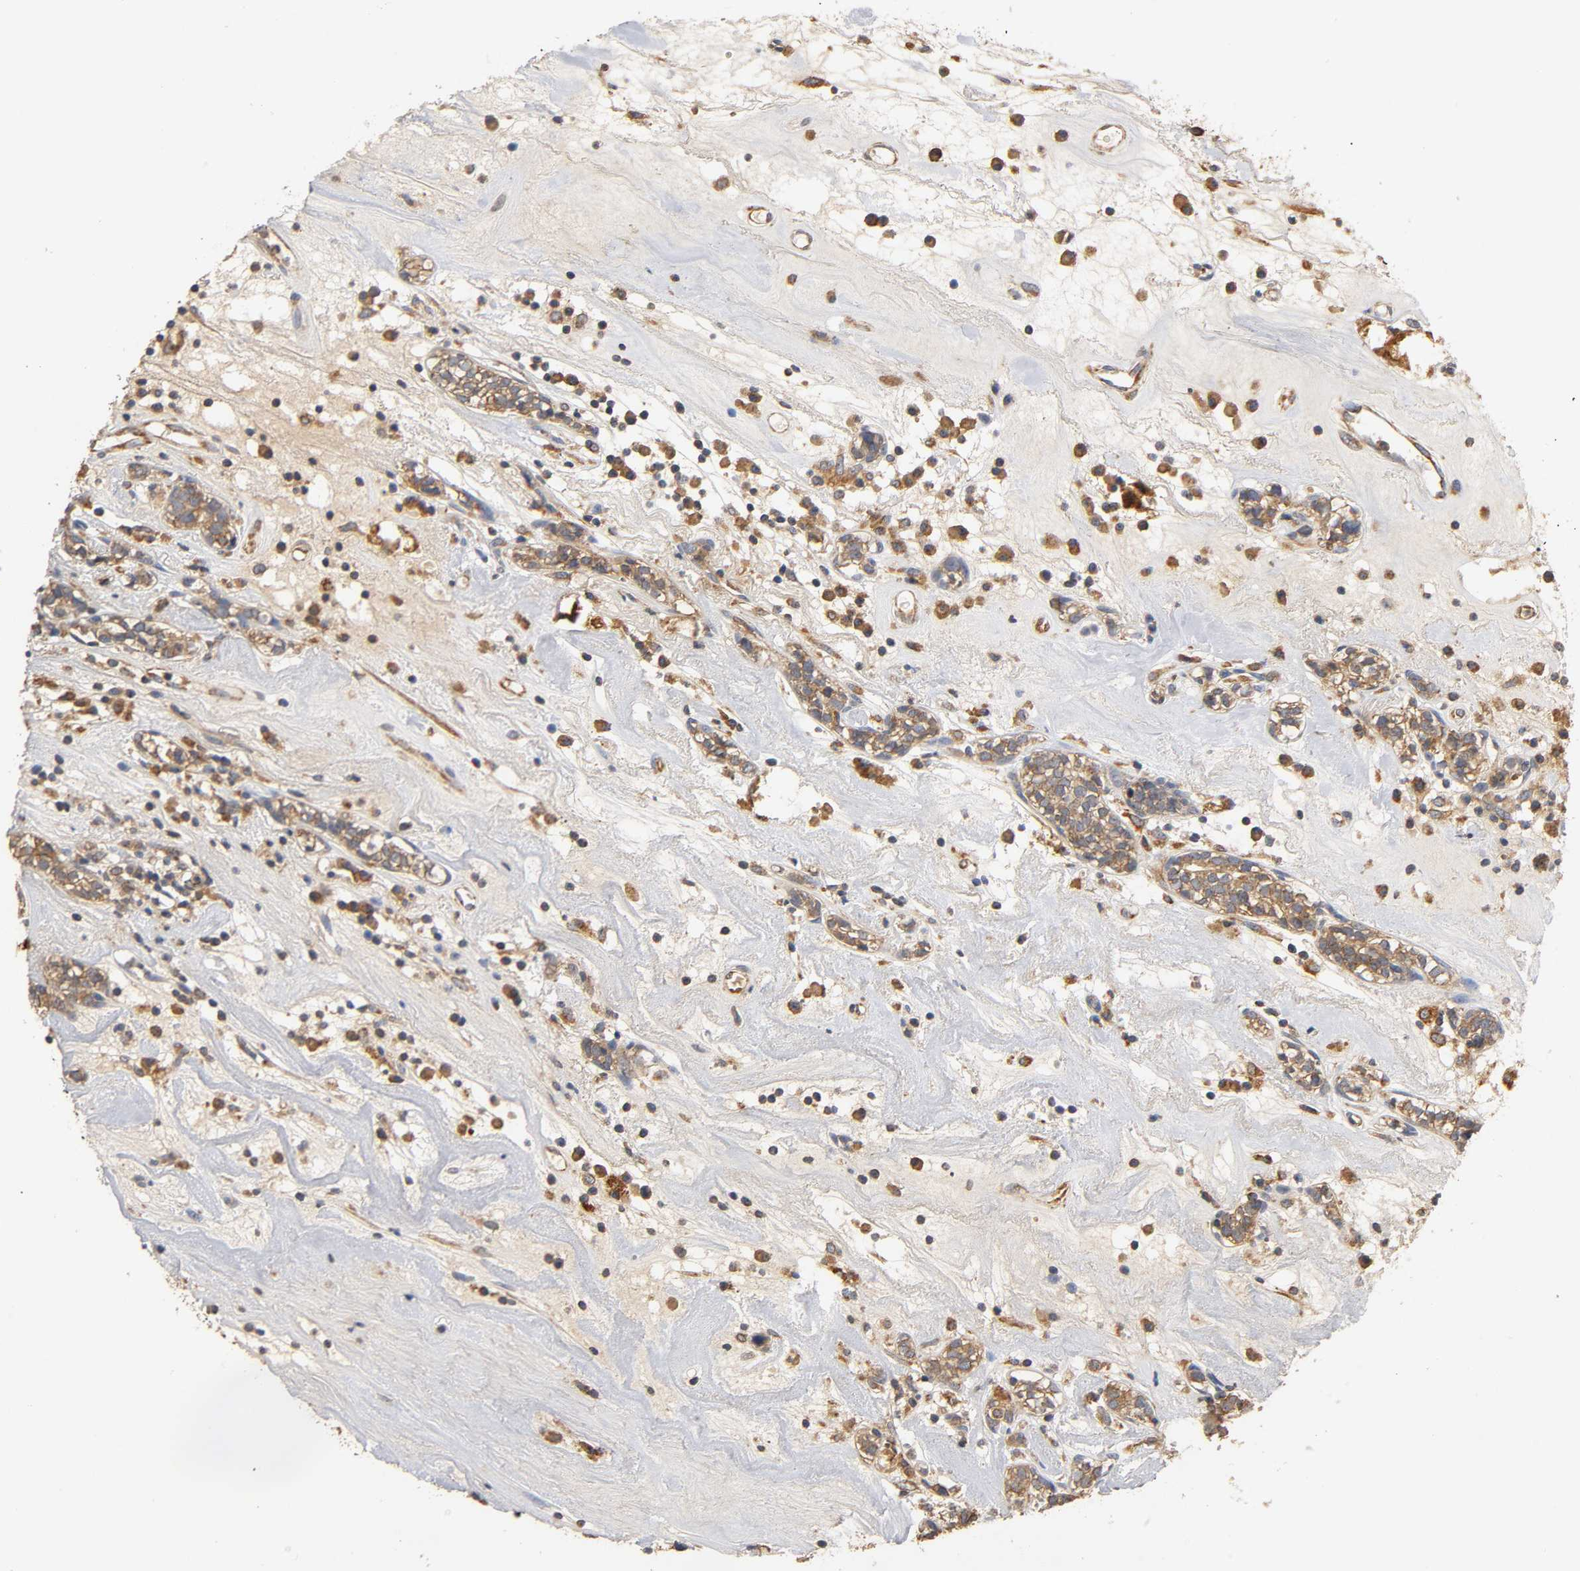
{"staining": {"intensity": "moderate", "quantity": ">75%", "location": "cytoplasmic/membranous"}, "tissue": "head and neck cancer", "cell_type": "Tumor cells", "image_type": "cancer", "snomed": [{"axis": "morphology", "description": "Adenocarcinoma, NOS"}, {"axis": "topography", "description": "Salivary gland"}, {"axis": "topography", "description": "Head-Neck"}], "caption": "This is a photomicrograph of IHC staining of head and neck cancer, which shows moderate expression in the cytoplasmic/membranous of tumor cells.", "gene": "SCAP", "patient": {"sex": "female", "age": 65}}